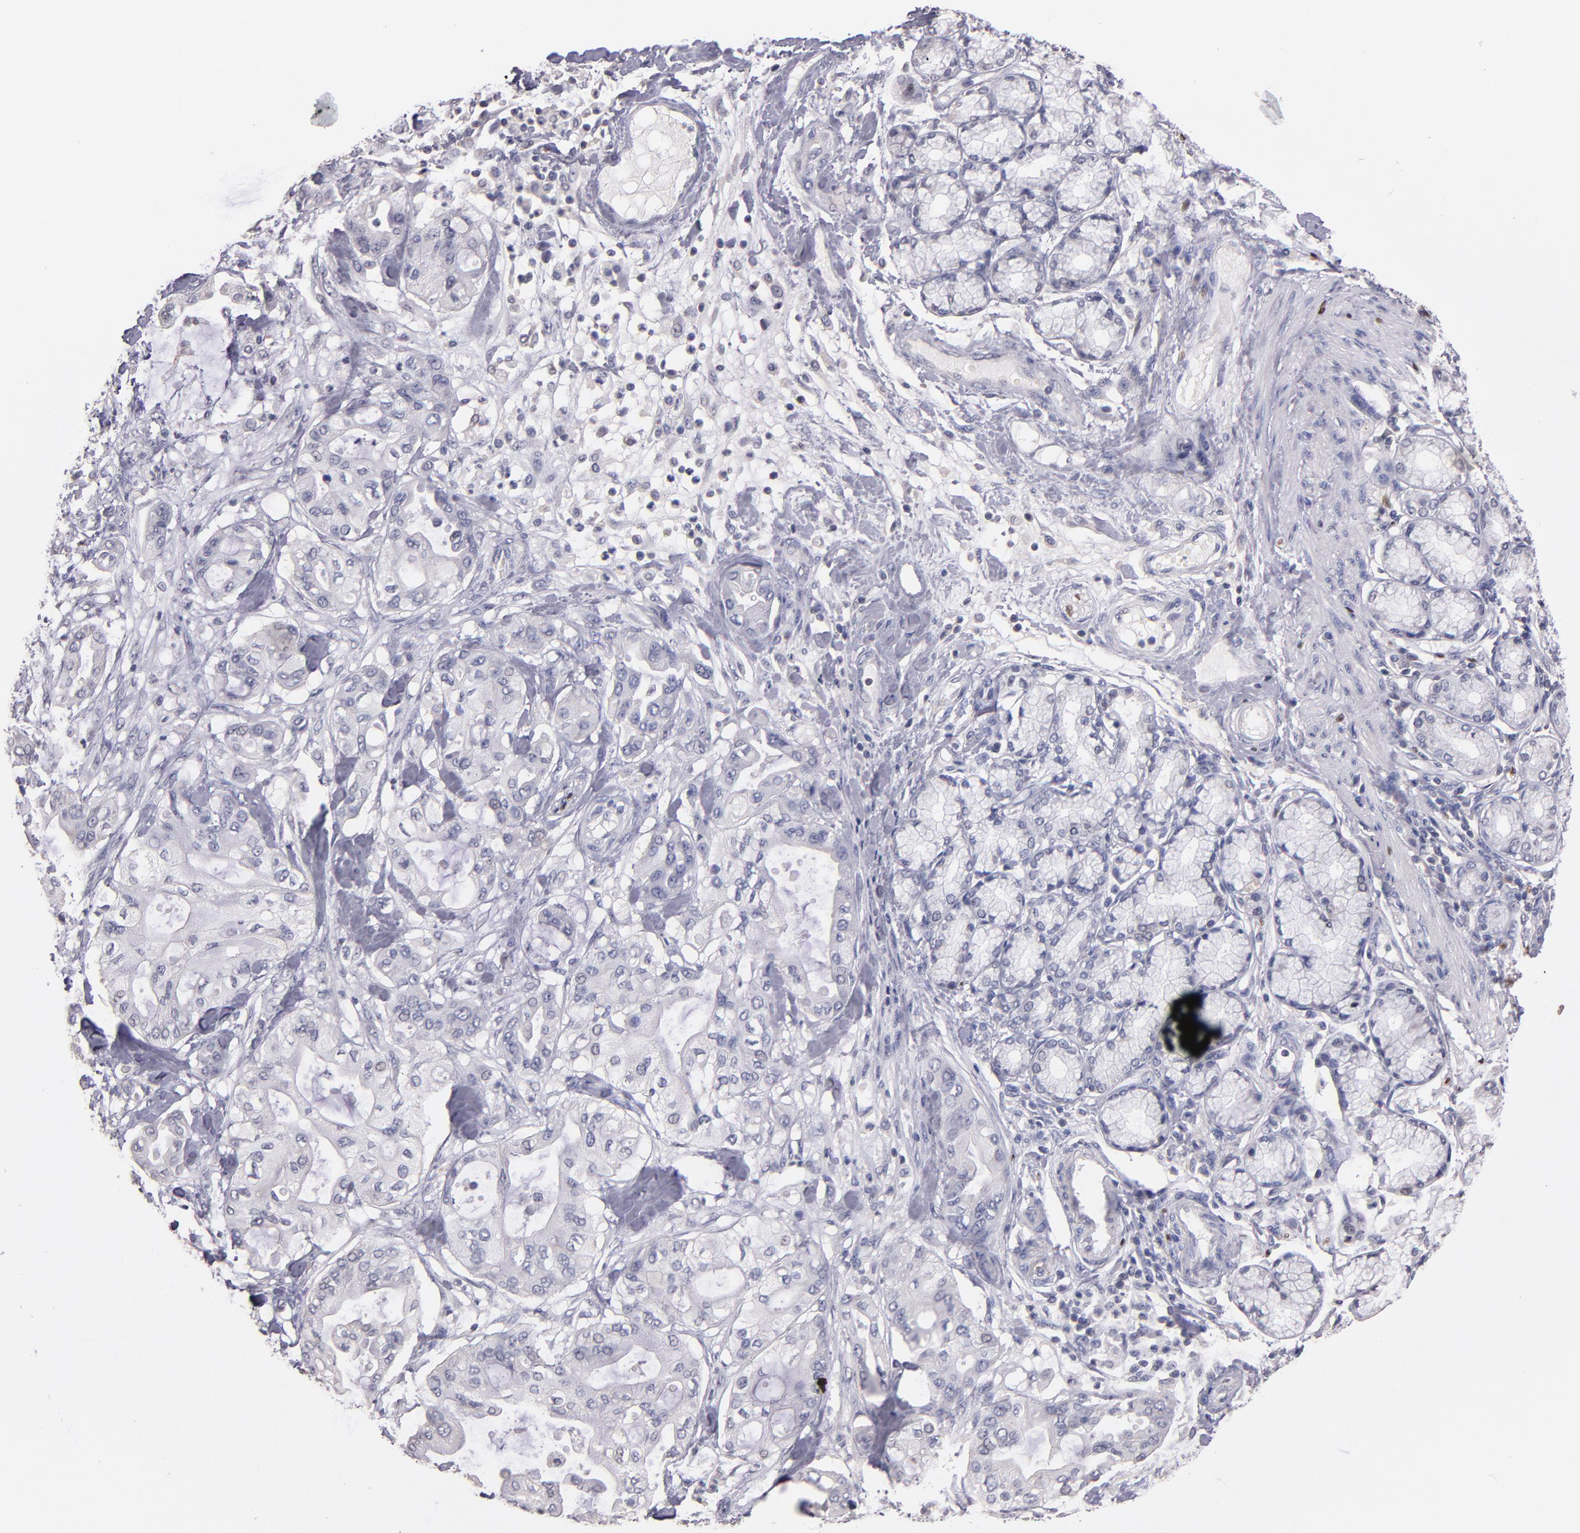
{"staining": {"intensity": "negative", "quantity": "none", "location": "none"}, "tissue": "pancreatic cancer", "cell_type": "Tumor cells", "image_type": "cancer", "snomed": [{"axis": "morphology", "description": "Adenocarcinoma, NOS"}, {"axis": "morphology", "description": "Adenocarcinoma, metastatic, NOS"}, {"axis": "topography", "description": "Lymph node"}, {"axis": "topography", "description": "Pancreas"}, {"axis": "topography", "description": "Duodenum"}], "caption": "IHC image of neoplastic tissue: pancreatic cancer (adenocarcinoma) stained with DAB (3,3'-diaminobenzidine) shows no significant protein expression in tumor cells.", "gene": "SOX10", "patient": {"sex": "female", "age": 64}}